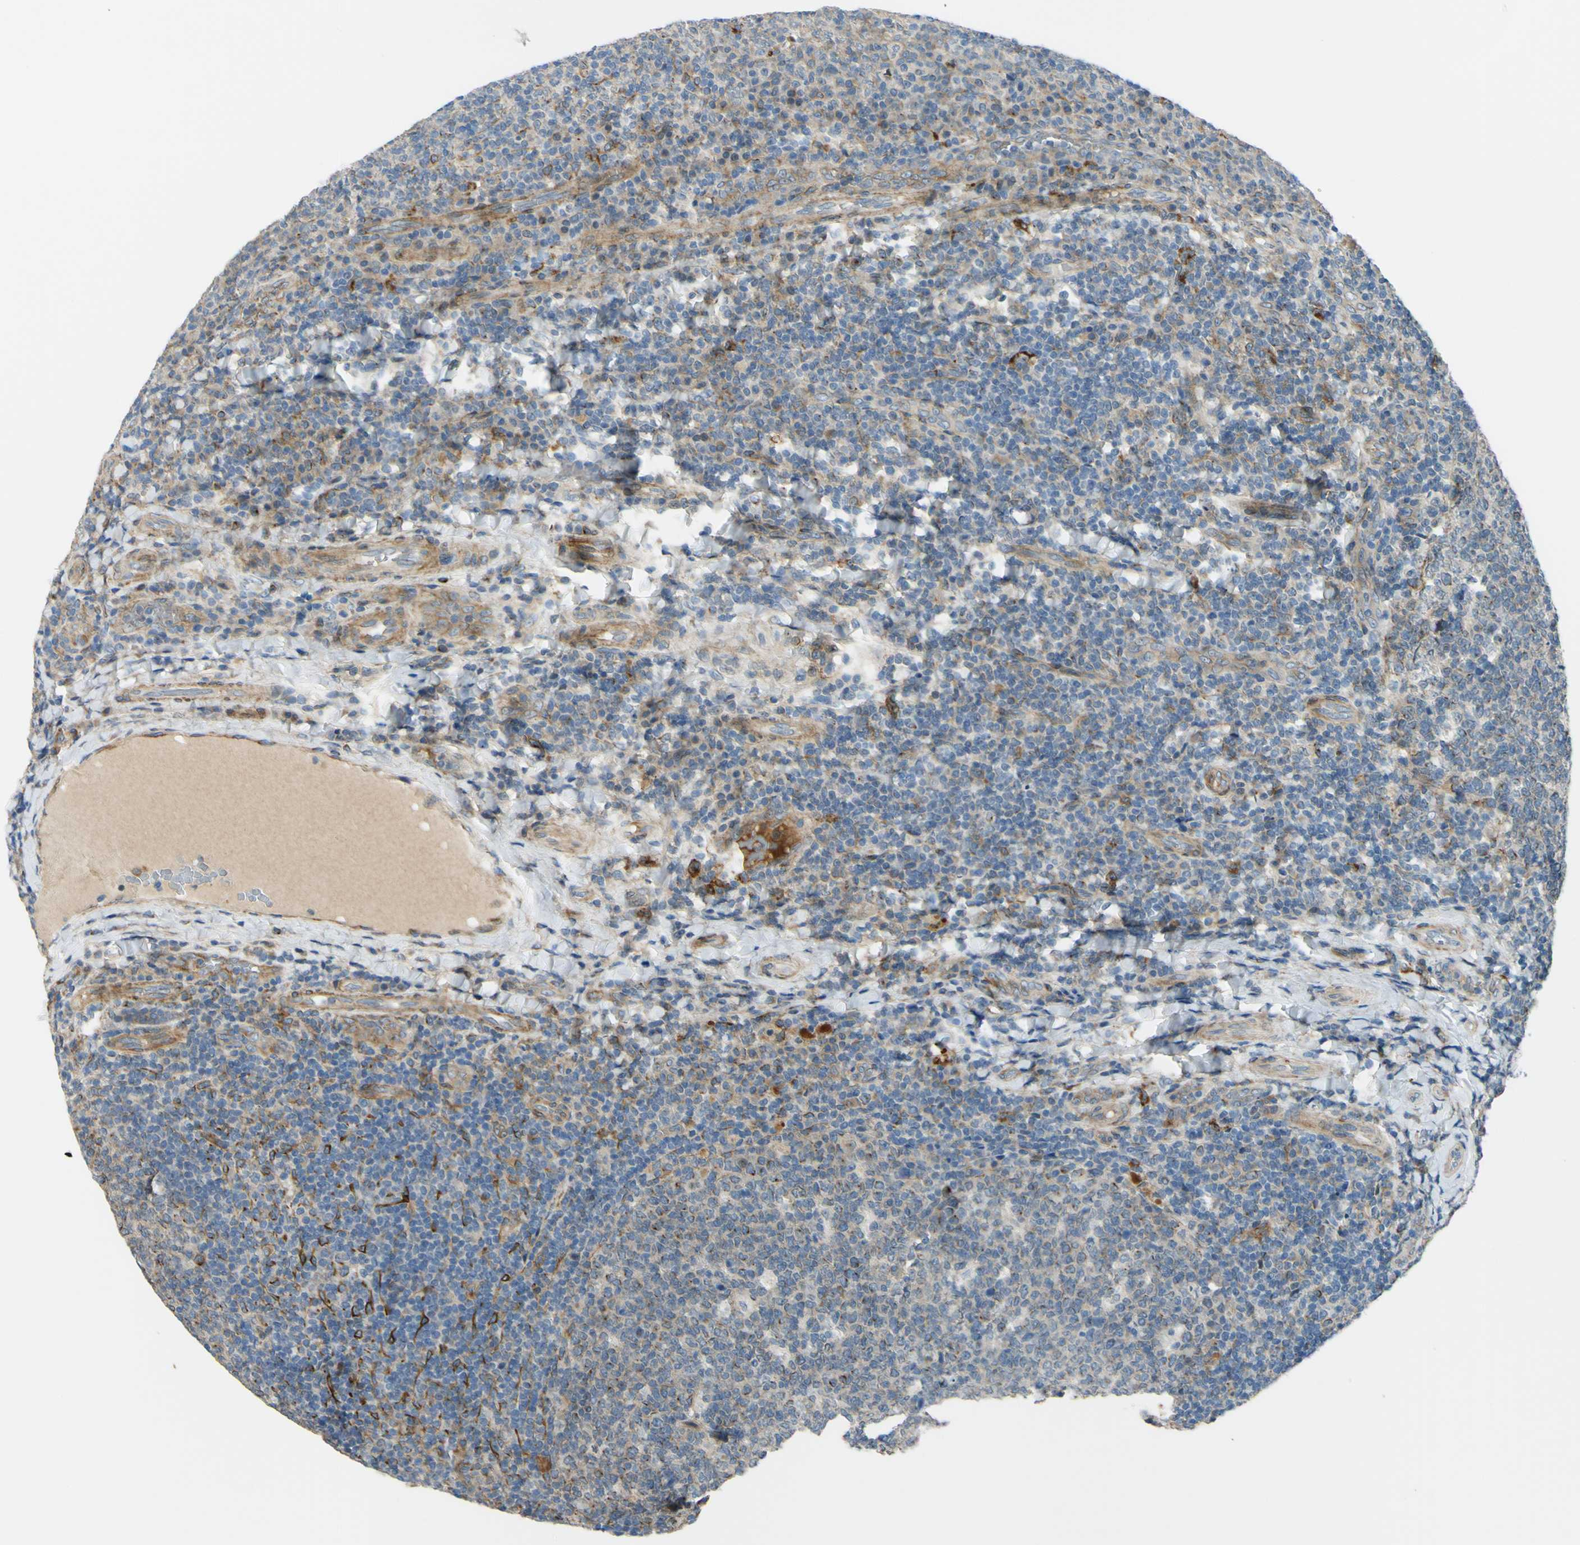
{"staining": {"intensity": "weak", "quantity": "25%-75%", "location": "cytoplasmic/membranous"}, "tissue": "tonsil", "cell_type": "Germinal center cells", "image_type": "normal", "snomed": [{"axis": "morphology", "description": "Normal tissue, NOS"}, {"axis": "topography", "description": "Tonsil"}], "caption": "Protein expression by IHC demonstrates weak cytoplasmic/membranous staining in about 25%-75% of germinal center cells in normal tonsil.", "gene": "ARHGAP1", "patient": {"sex": "male", "age": 17}}